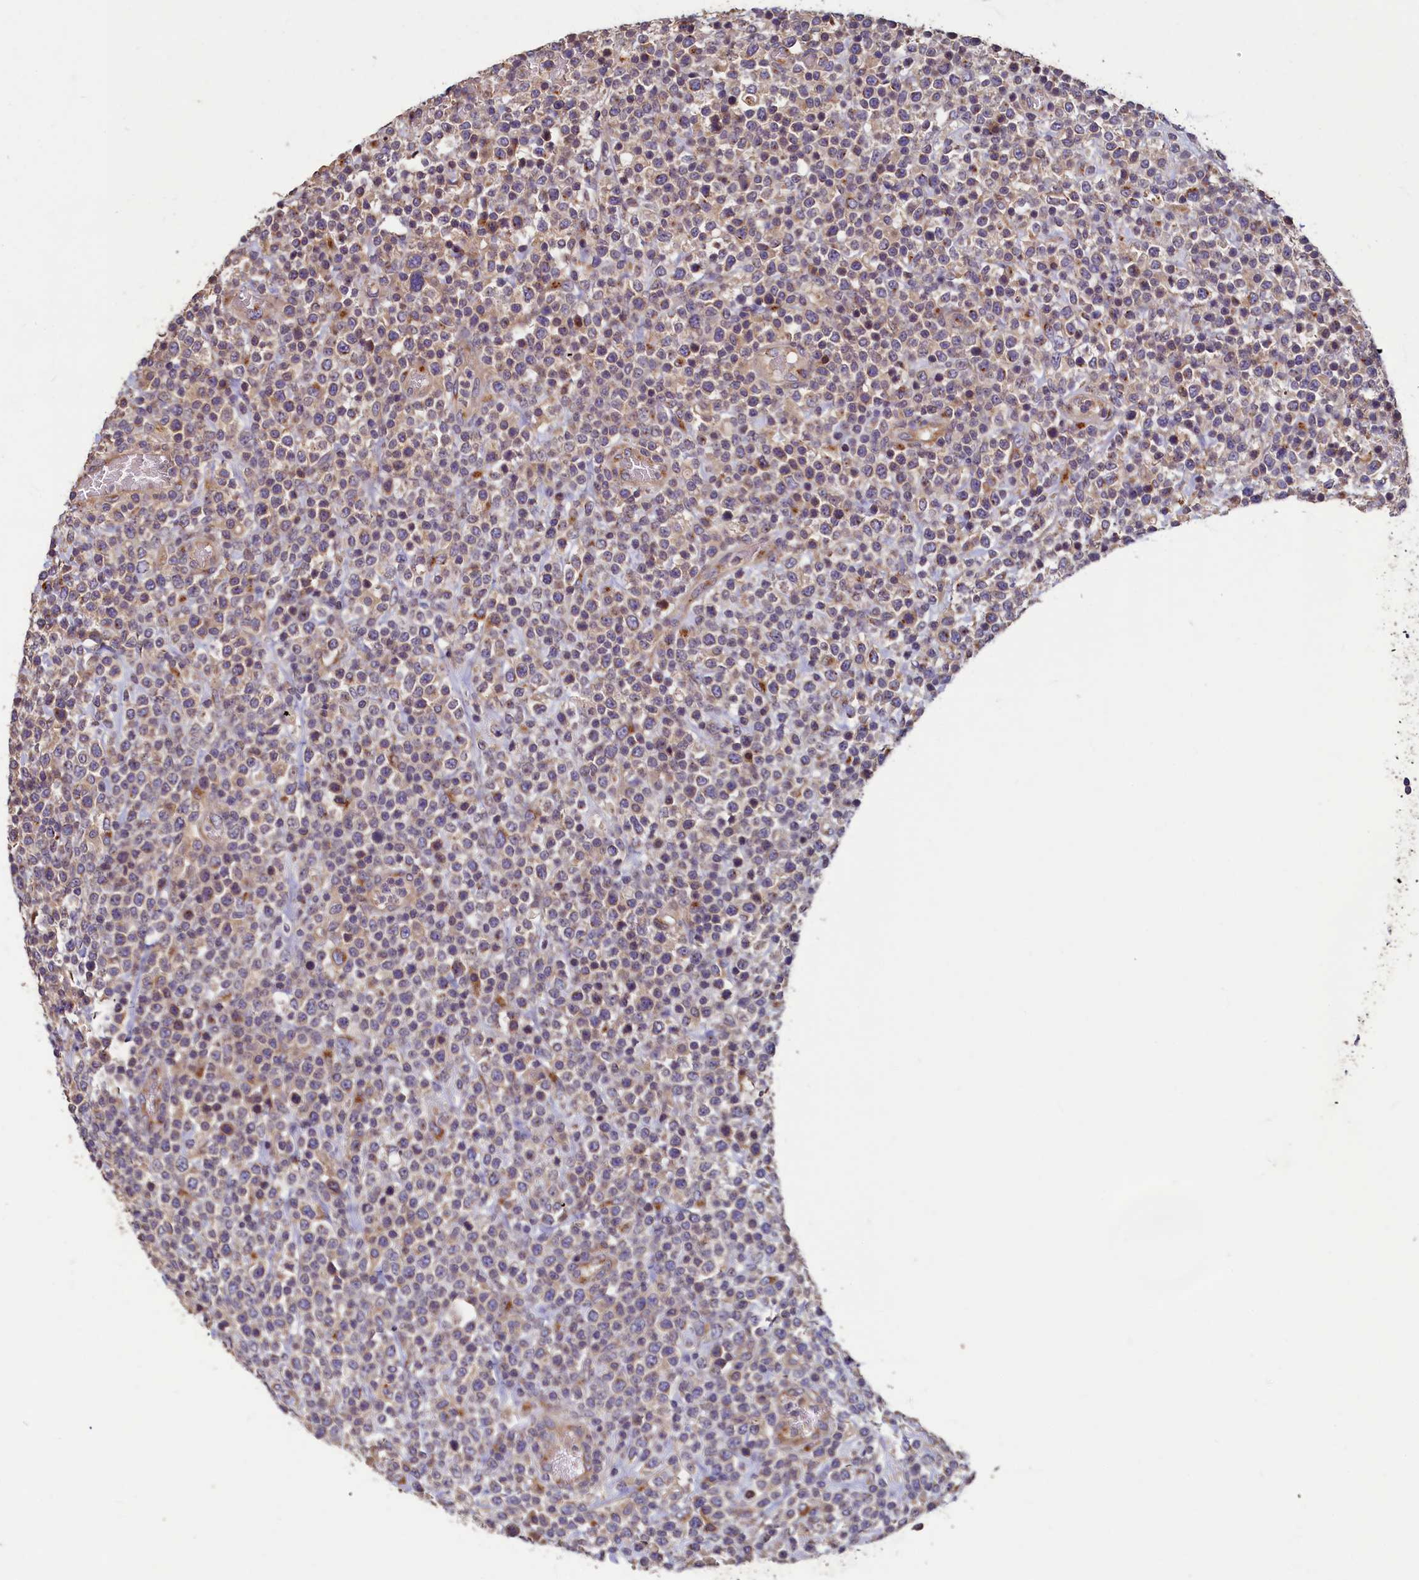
{"staining": {"intensity": "weak", "quantity": "<25%", "location": "cytoplasmic/membranous"}, "tissue": "lymphoma", "cell_type": "Tumor cells", "image_type": "cancer", "snomed": [{"axis": "morphology", "description": "Malignant lymphoma, non-Hodgkin's type, High grade"}, {"axis": "topography", "description": "Colon"}], "caption": "Lymphoma was stained to show a protein in brown. There is no significant positivity in tumor cells.", "gene": "TMEM181", "patient": {"sex": "female", "age": 53}}